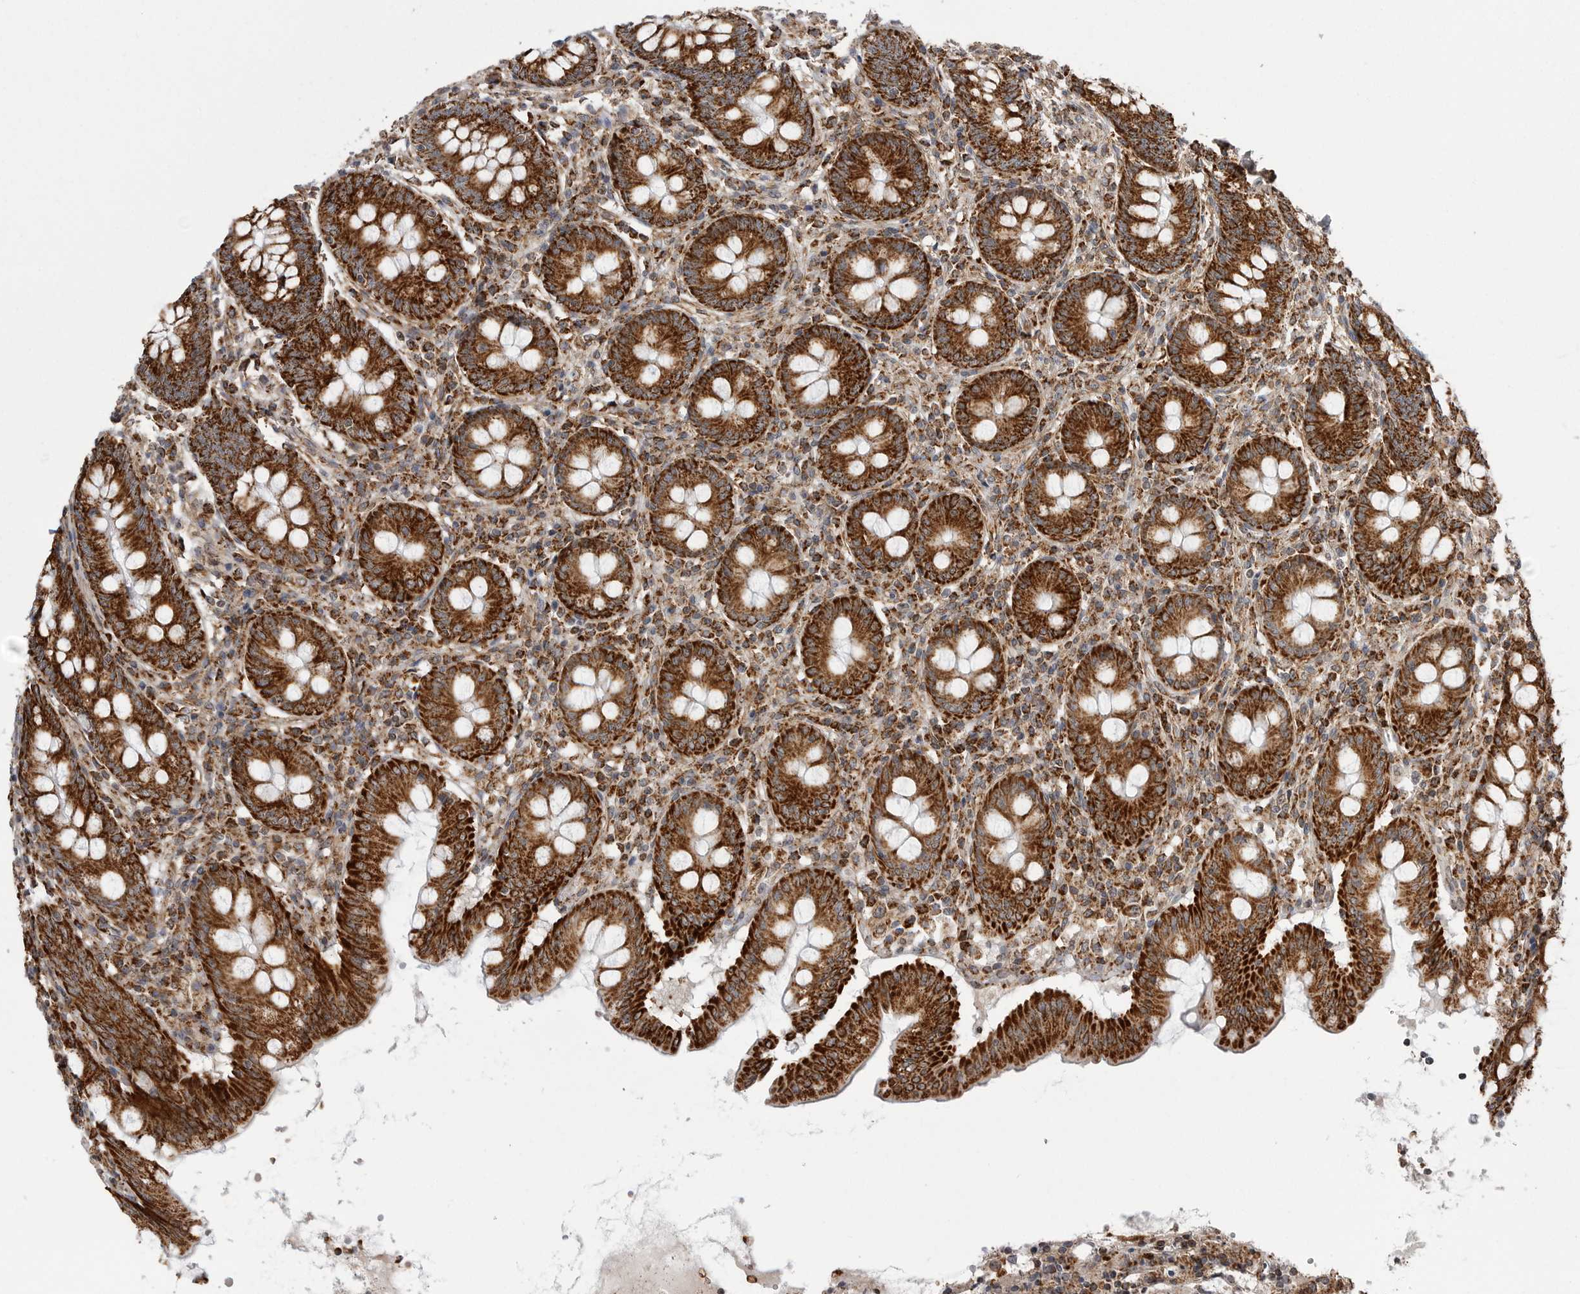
{"staining": {"intensity": "strong", "quantity": ">75%", "location": "cytoplasmic/membranous"}, "tissue": "appendix", "cell_type": "Glandular cells", "image_type": "normal", "snomed": [{"axis": "morphology", "description": "Normal tissue, NOS"}, {"axis": "topography", "description": "Appendix"}], "caption": "Immunohistochemistry (IHC) photomicrograph of benign appendix: human appendix stained using immunohistochemistry demonstrates high levels of strong protein expression localized specifically in the cytoplasmic/membranous of glandular cells, appearing as a cytoplasmic/membranous brown color.", "gene": "FH", "patient": {"sex": "female", "age": 54}}